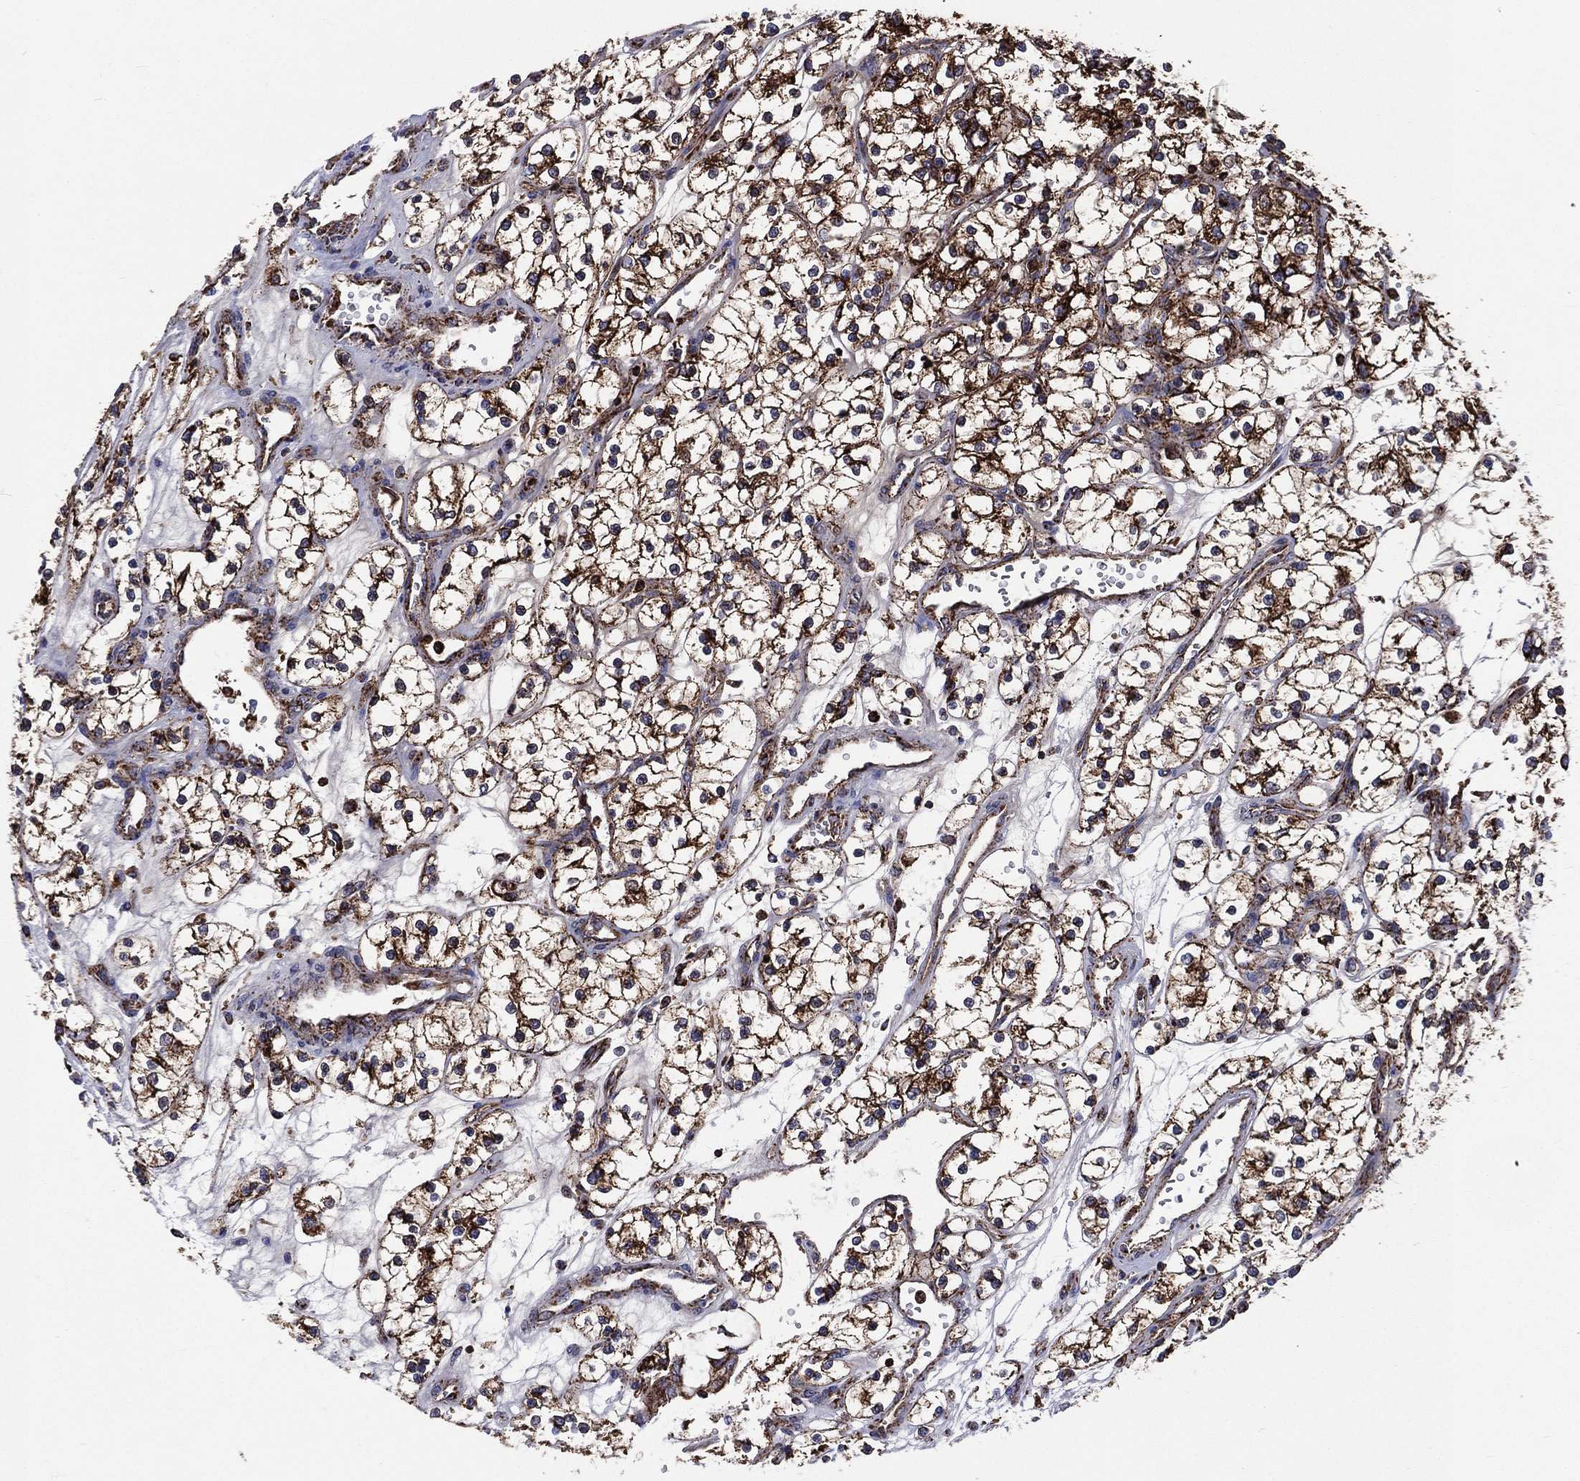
{"staining": {"intensity": "strong", "quantity": ">75%", "location": "cytoplasmic/membranous"}, "tissue": "renal cancer", "cell_type": "Tumor cells", "image_type": "cancer", "snomed": [{"axis": "morphology", "description": "Adenocarcinoma, NOS"}, {"axis": "topography", "description": "Kidney"}], "caption": "Immunohistochemical staining of adenocarcinoma (renal) shows high levels of strong cytoplasmic/membranous staining in approximately >75% of tumor cells.", "gene": "ANKRD37", "patient": {"sex": "female", "age": 69}}